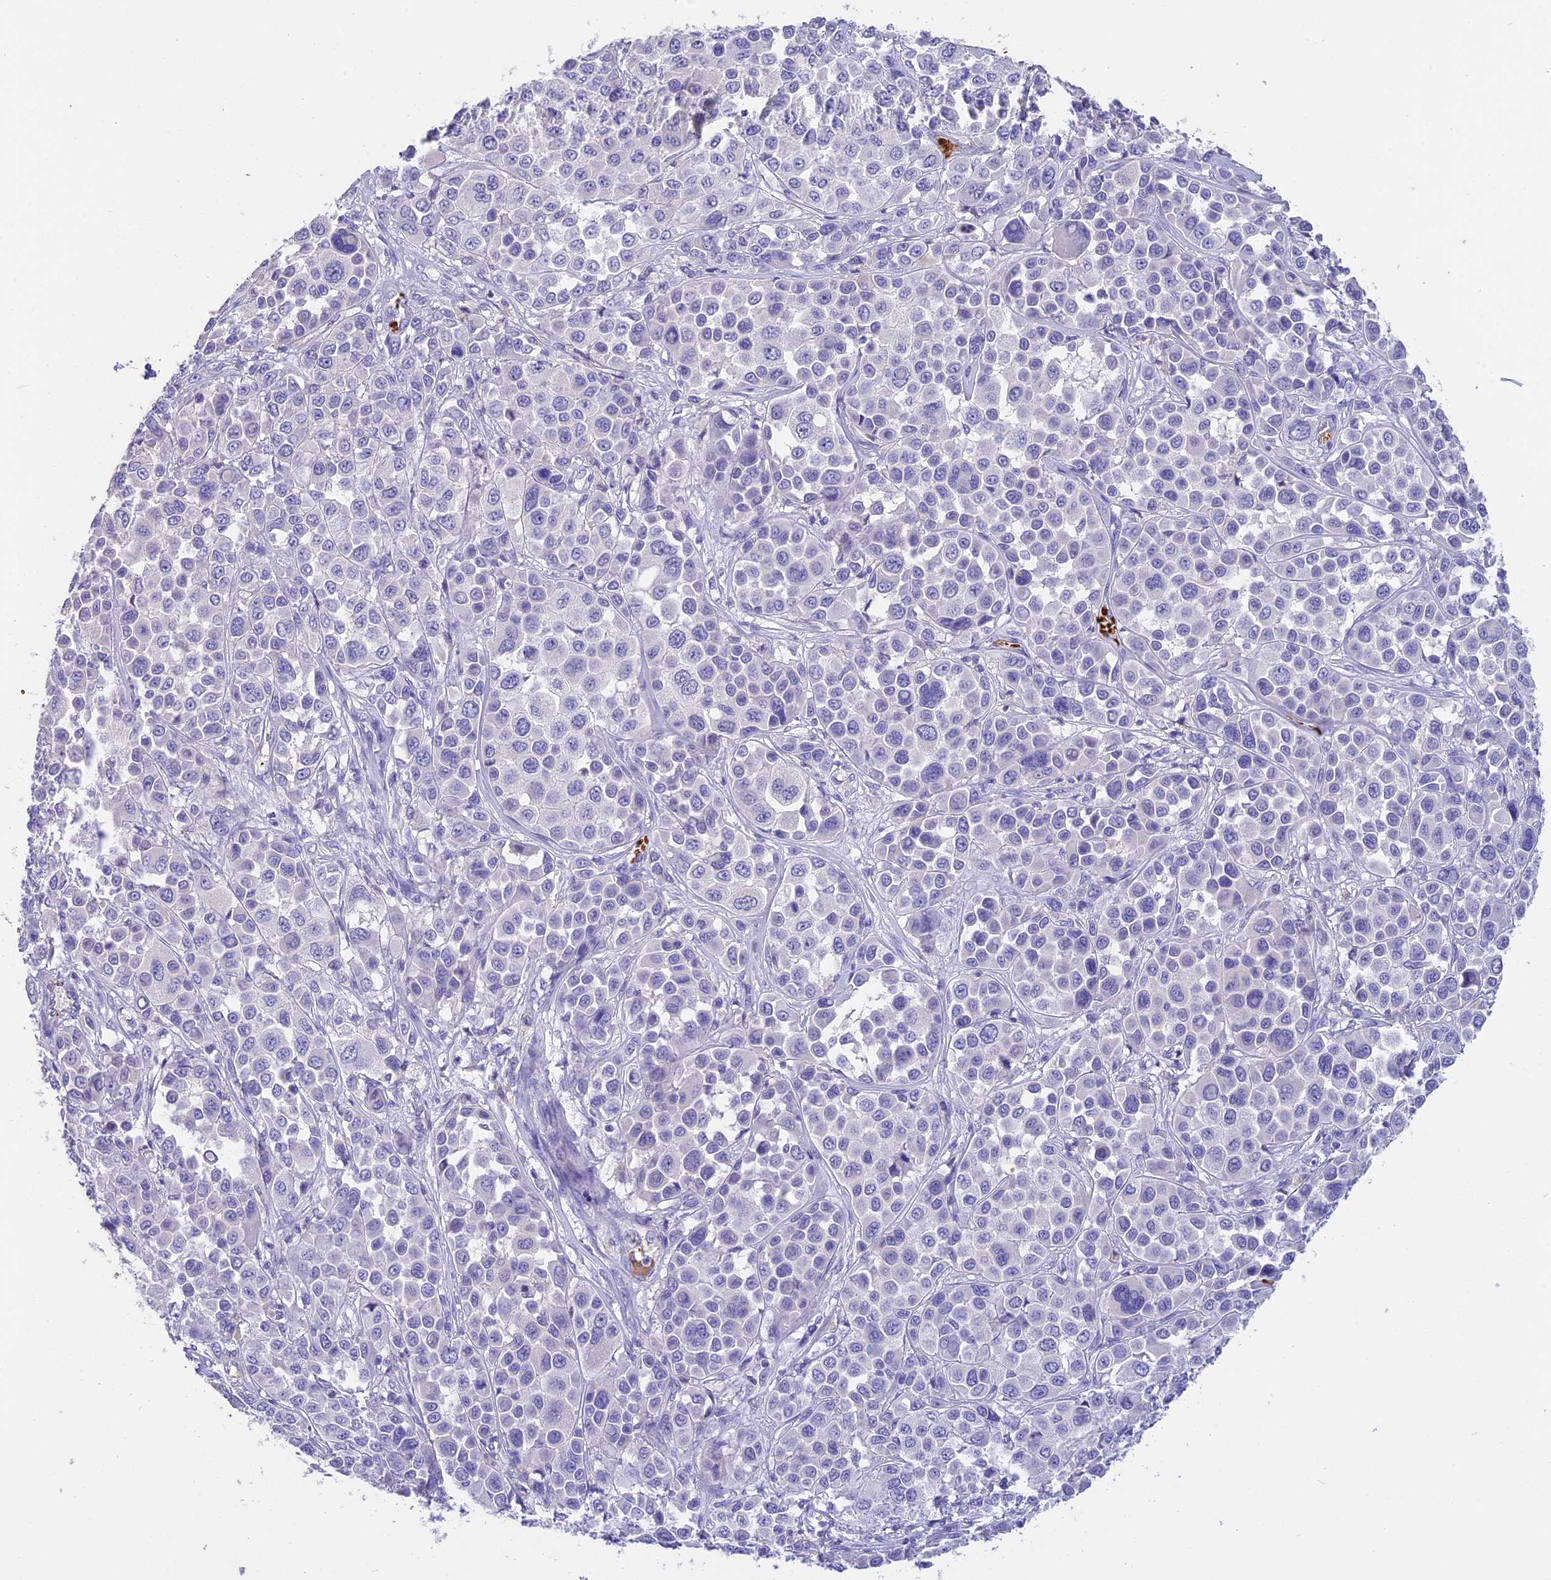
{"staining": {"intensity": "negative", "quantity": "none", "location": "none"}, "tissue": "melanoma", "cell_type": "Tumor cells", "image_type": "cancer", "snomed": [{"axis": "morphology", "description": "Malignant melanoma, NOS"}, {"axis": "topography", "description": "Skin of trunk"}], "caption": "Protein analysis of malignant melanoma displays no significant expression in tumor cells.", "gene": "TNNC2", "patient": {"sex": "male", "age": 71}}